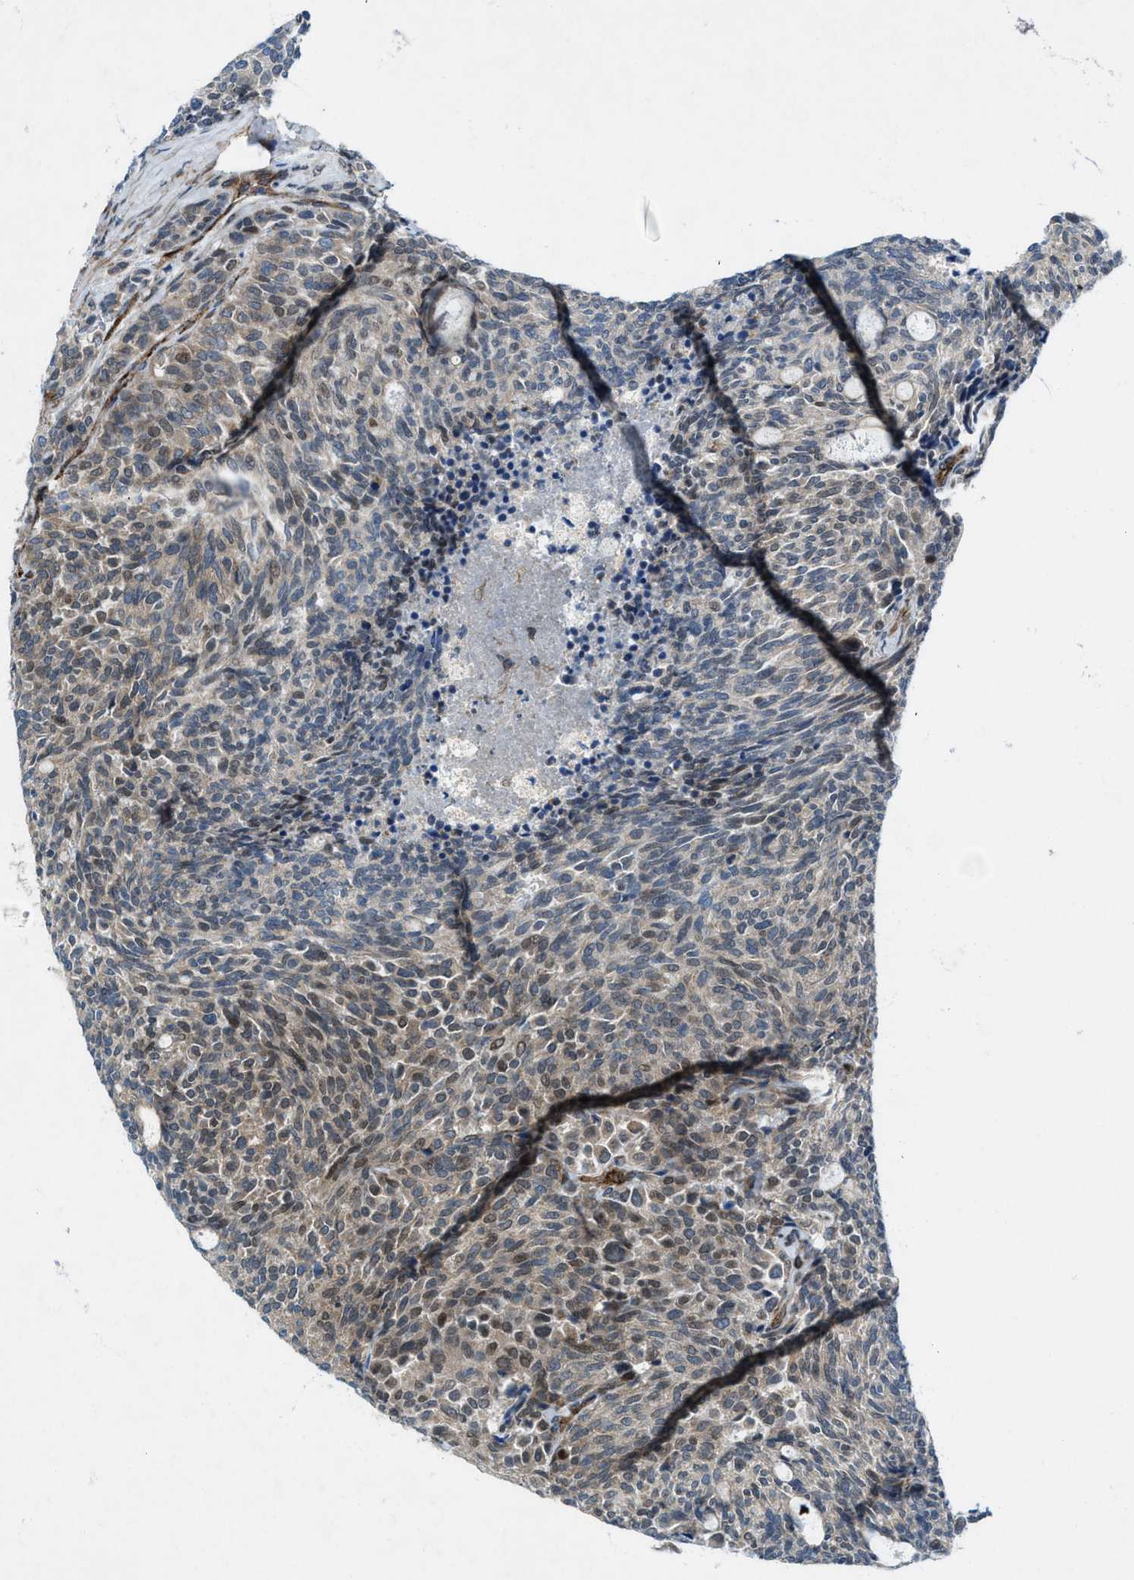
{"staining": {"intensity": "weak", "quantity": "<25%", "location": "cytoplasmic/membranous"}, "tissue": "carcinoid", "cell_type": "Tumor cells", "image_type": "cancer", "snomed": [{"axis": "morphology", "description": "Carcinoid, malignant, NOS"}, {"axis": "topography", "description": "Pancreas"}], "caption": "The histopathology image reveals no staining of tumor cells in malignant carcinoid. (Brightfield microscopy of DAB (3,3'-diaminobenzidine) immunohistochemistry (IHC) at high magnification).", "gene": "URGCP", "patient": {"sex": "female", "age": 54}}